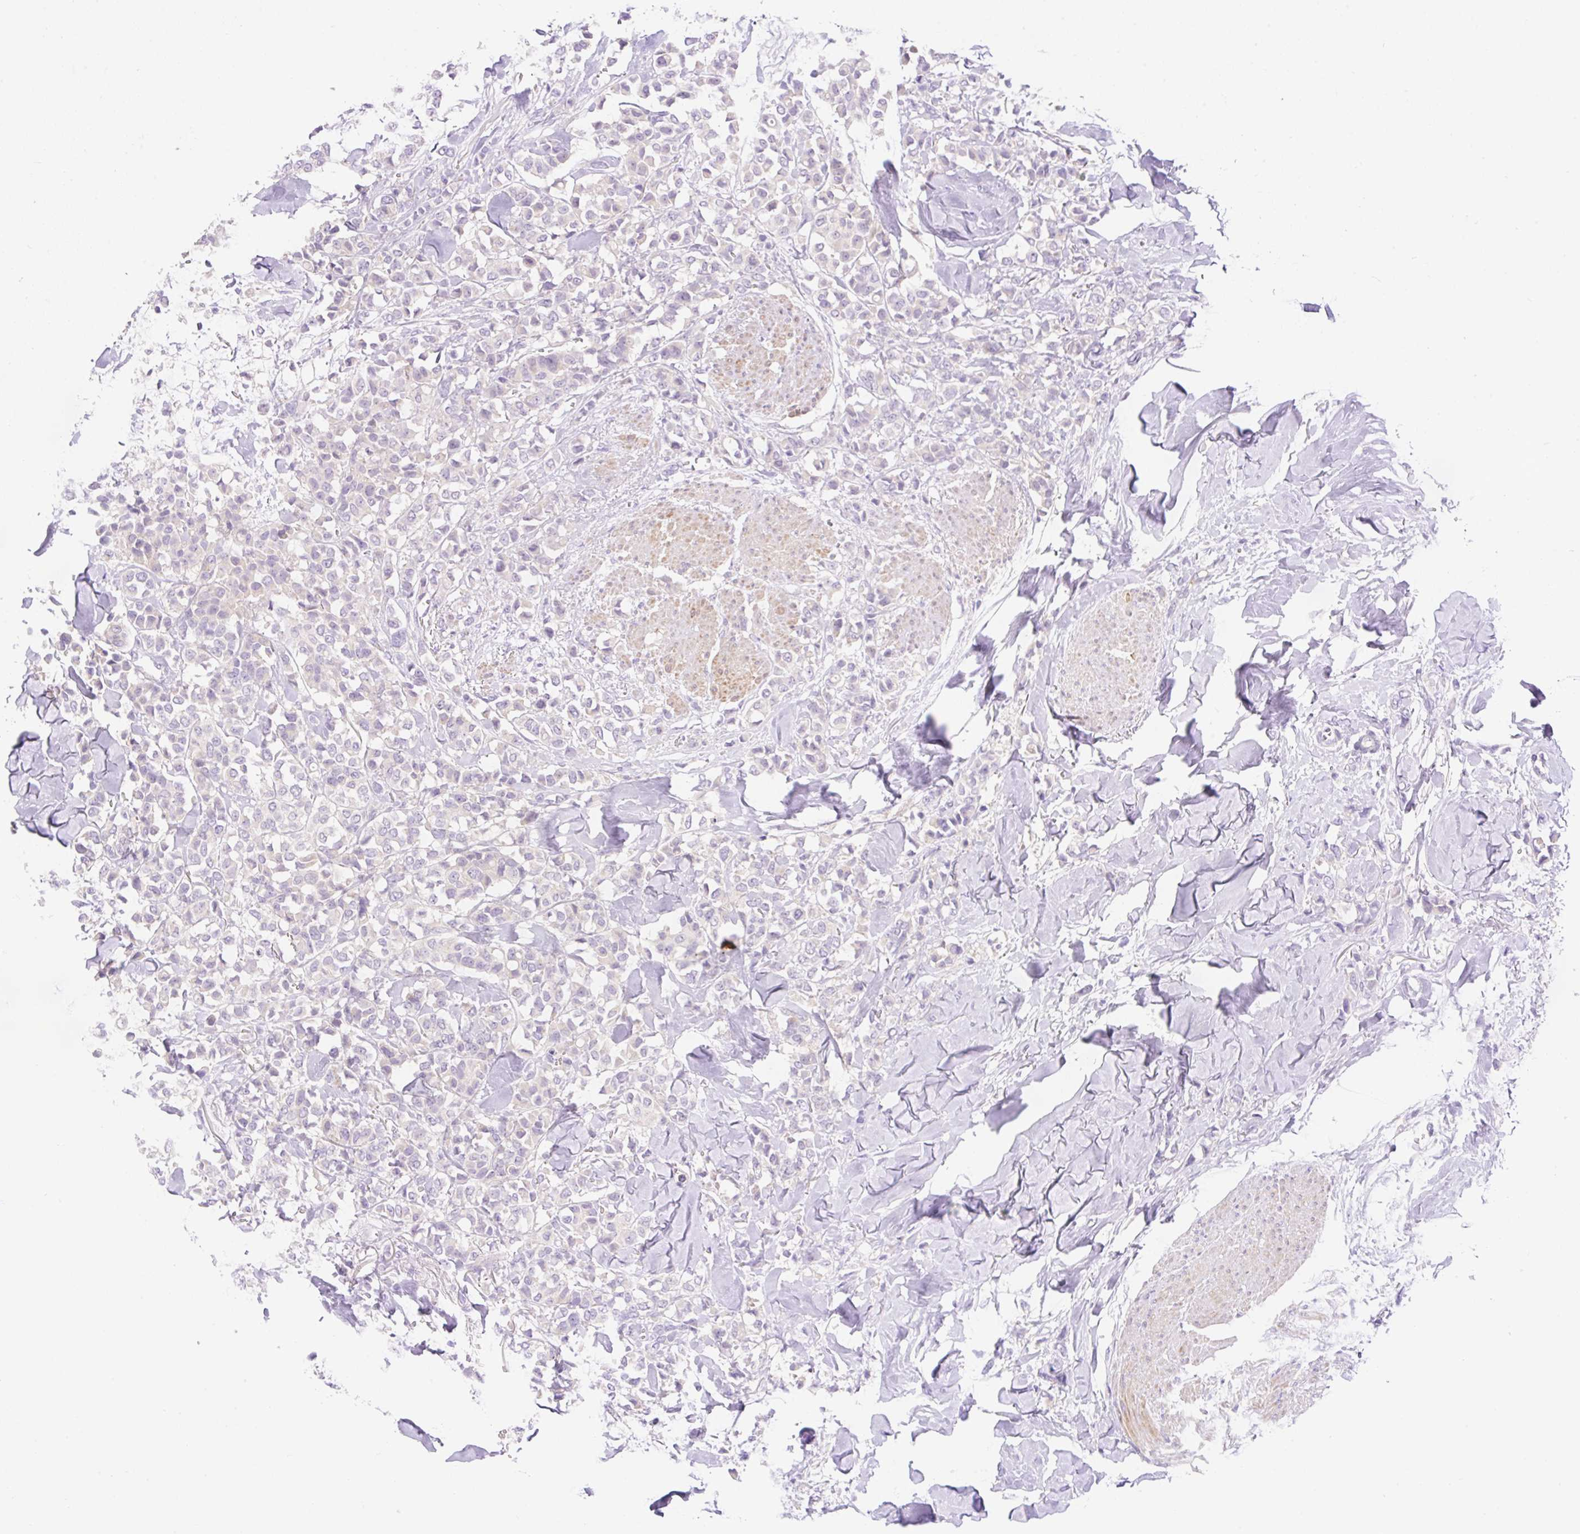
{"staining": {"intensity": "negative", "quantity": "none", "location": "none"}, "tissue": "breast cancer", "cell_type": "Tumor cells", "image_type": "cancer", "snomed": [{"axis": "morphology", "description": "Lobular carcinoma"}, {"axis": "topography", "description": "Breast"}], "caption": "Histopathology image shows no significant protein expression in tumor cells of breast cancer (lobular carcinoma).", "gene": "LHFPL5", "patient": {"sex": "female", "age": 91}}